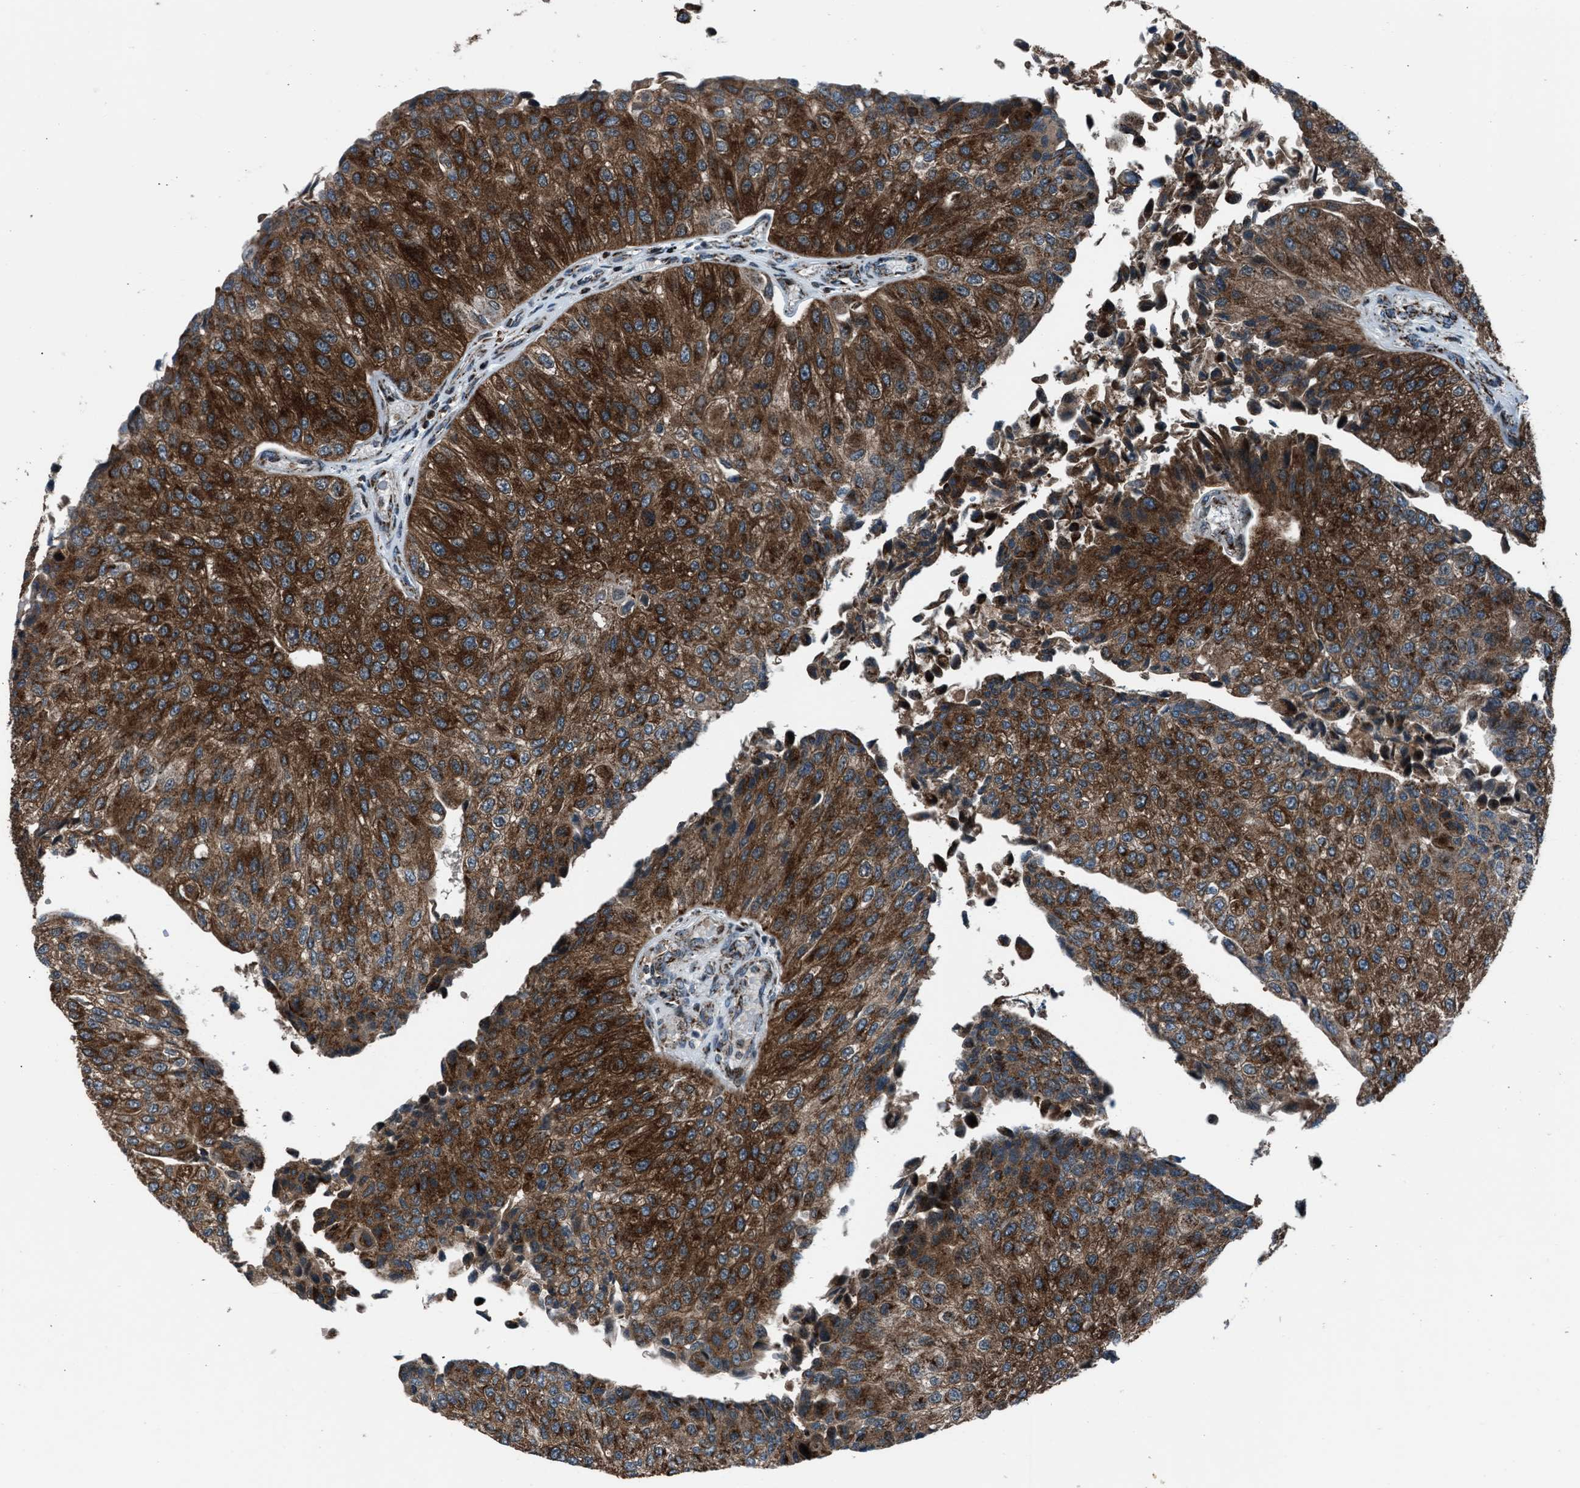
{"staining": {"intensity": "strong", "quantity": ">75%", "location": "cytoplasmic/membranous"}, "tissue": "urothelial cancer", "cell_type": "Tumor cells", "image_type": "cancer", "snomed": [{"axis": "morphology", "description": "Urothelial carcinoma, High grade"}, {"axis": "topography", "description": "Kidney"}, {"axis": "topography", "description": "Urinary bladder"}], "caption": "About >75% of tumor cells in urothelial cancer reveal strong cytoplasmic/membranous protein positivity as visualized by brown immunohistochemical staining.", "gene": "MORC3", "patient": {"sex": "male", "age": 77}}